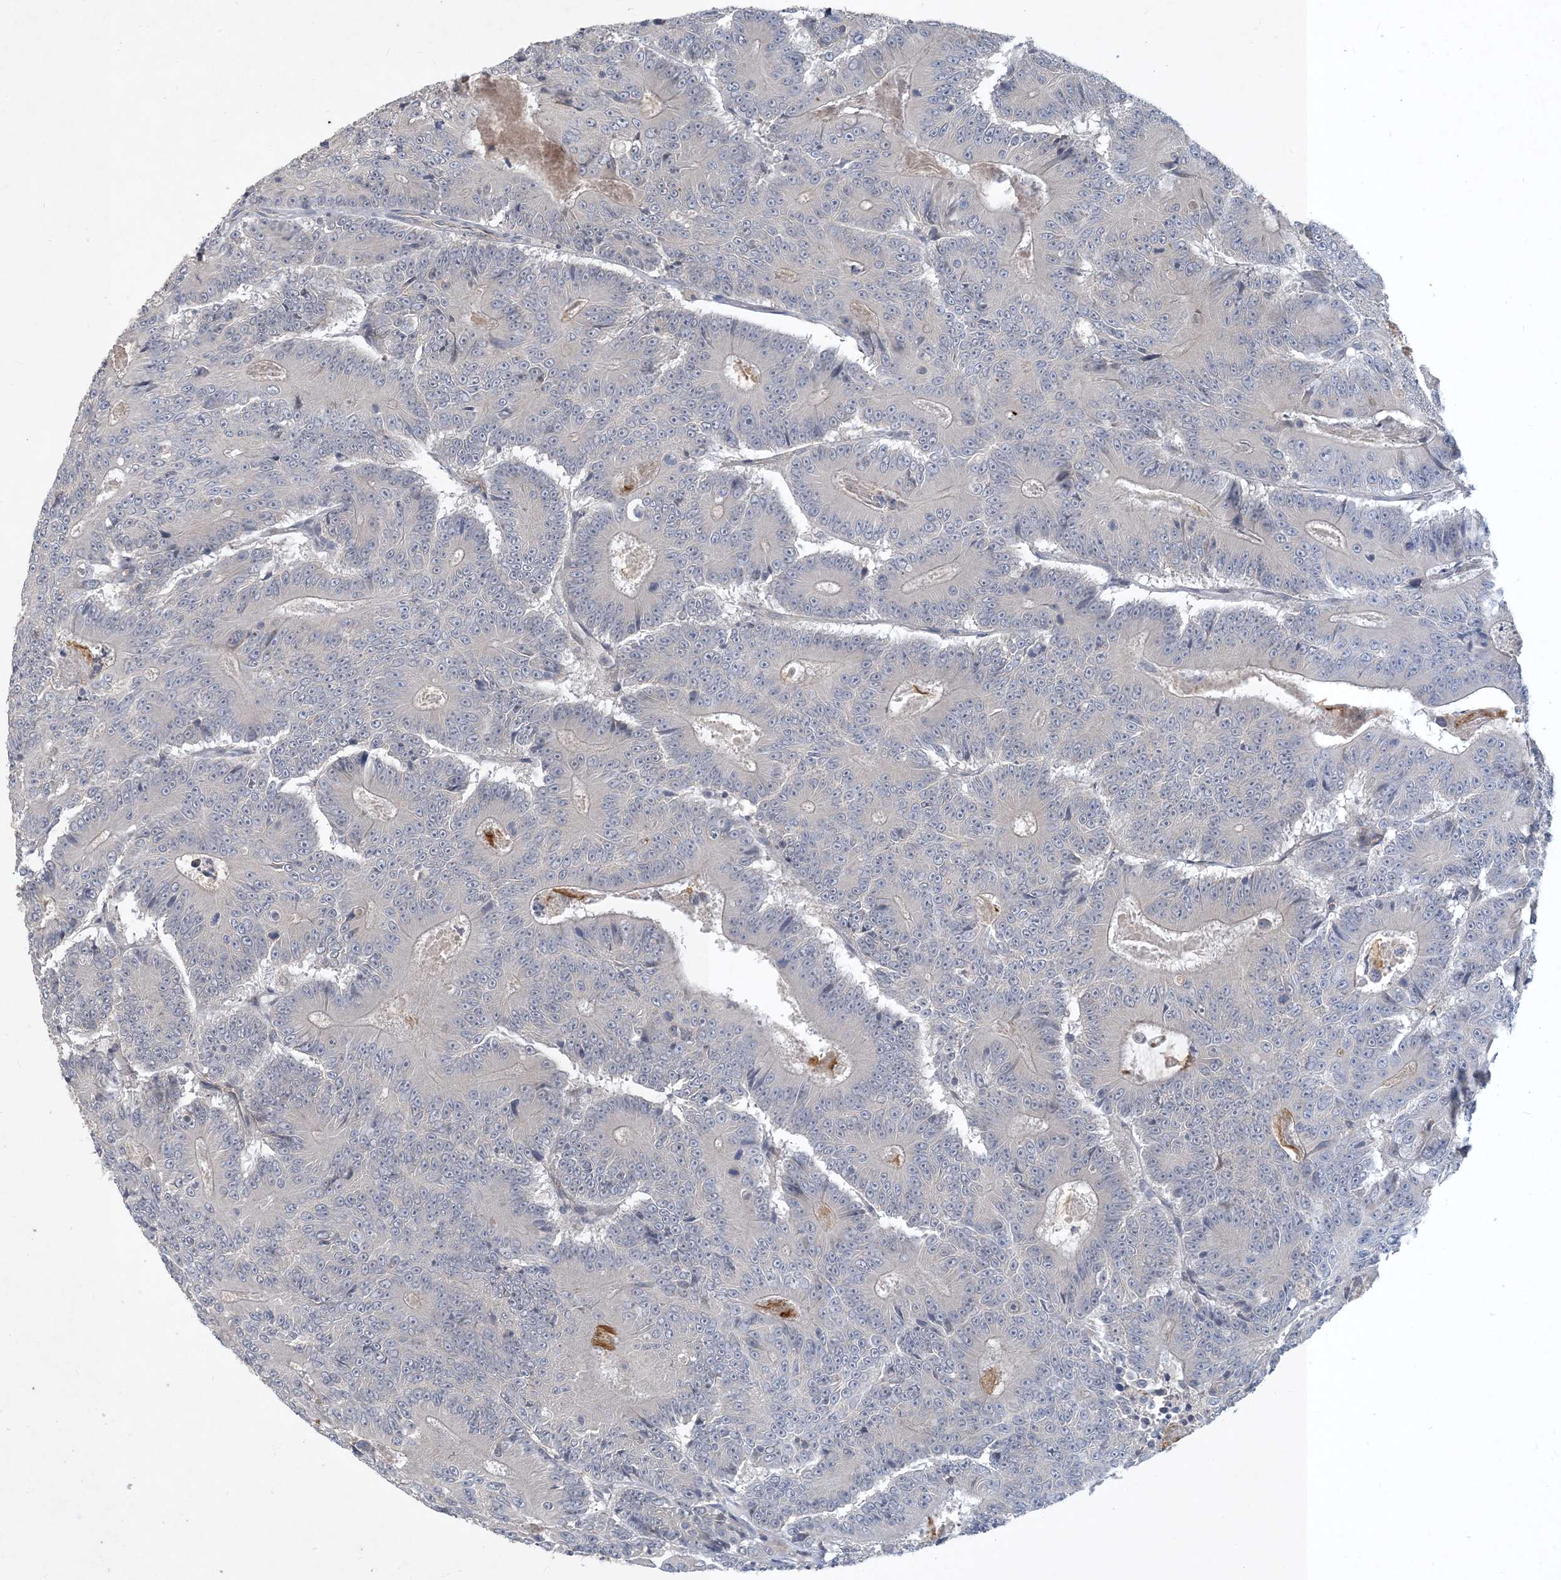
{"staining": {"intensity": "negative", "quantity": "none", "location": "none"}, "tissue": "colorectal cancer", "cell_type": "Tumor cells", "image_type": "cancer", "snomed": [{"axis": "morphology", "description": "Adenocarcinoma, NOS"}, {"axis": "topography", "description": "Colon"}], "caption": "Immunohistochemistry micrograph of neoplastic tissue: human adenocarcinoma (colorectal) stained with DAB (3,3'-diaminobenzidine) displays no significant protein expression in tumor cells.", "gene": "CDS1", "patient": {"sex": "male", "age": 83}}